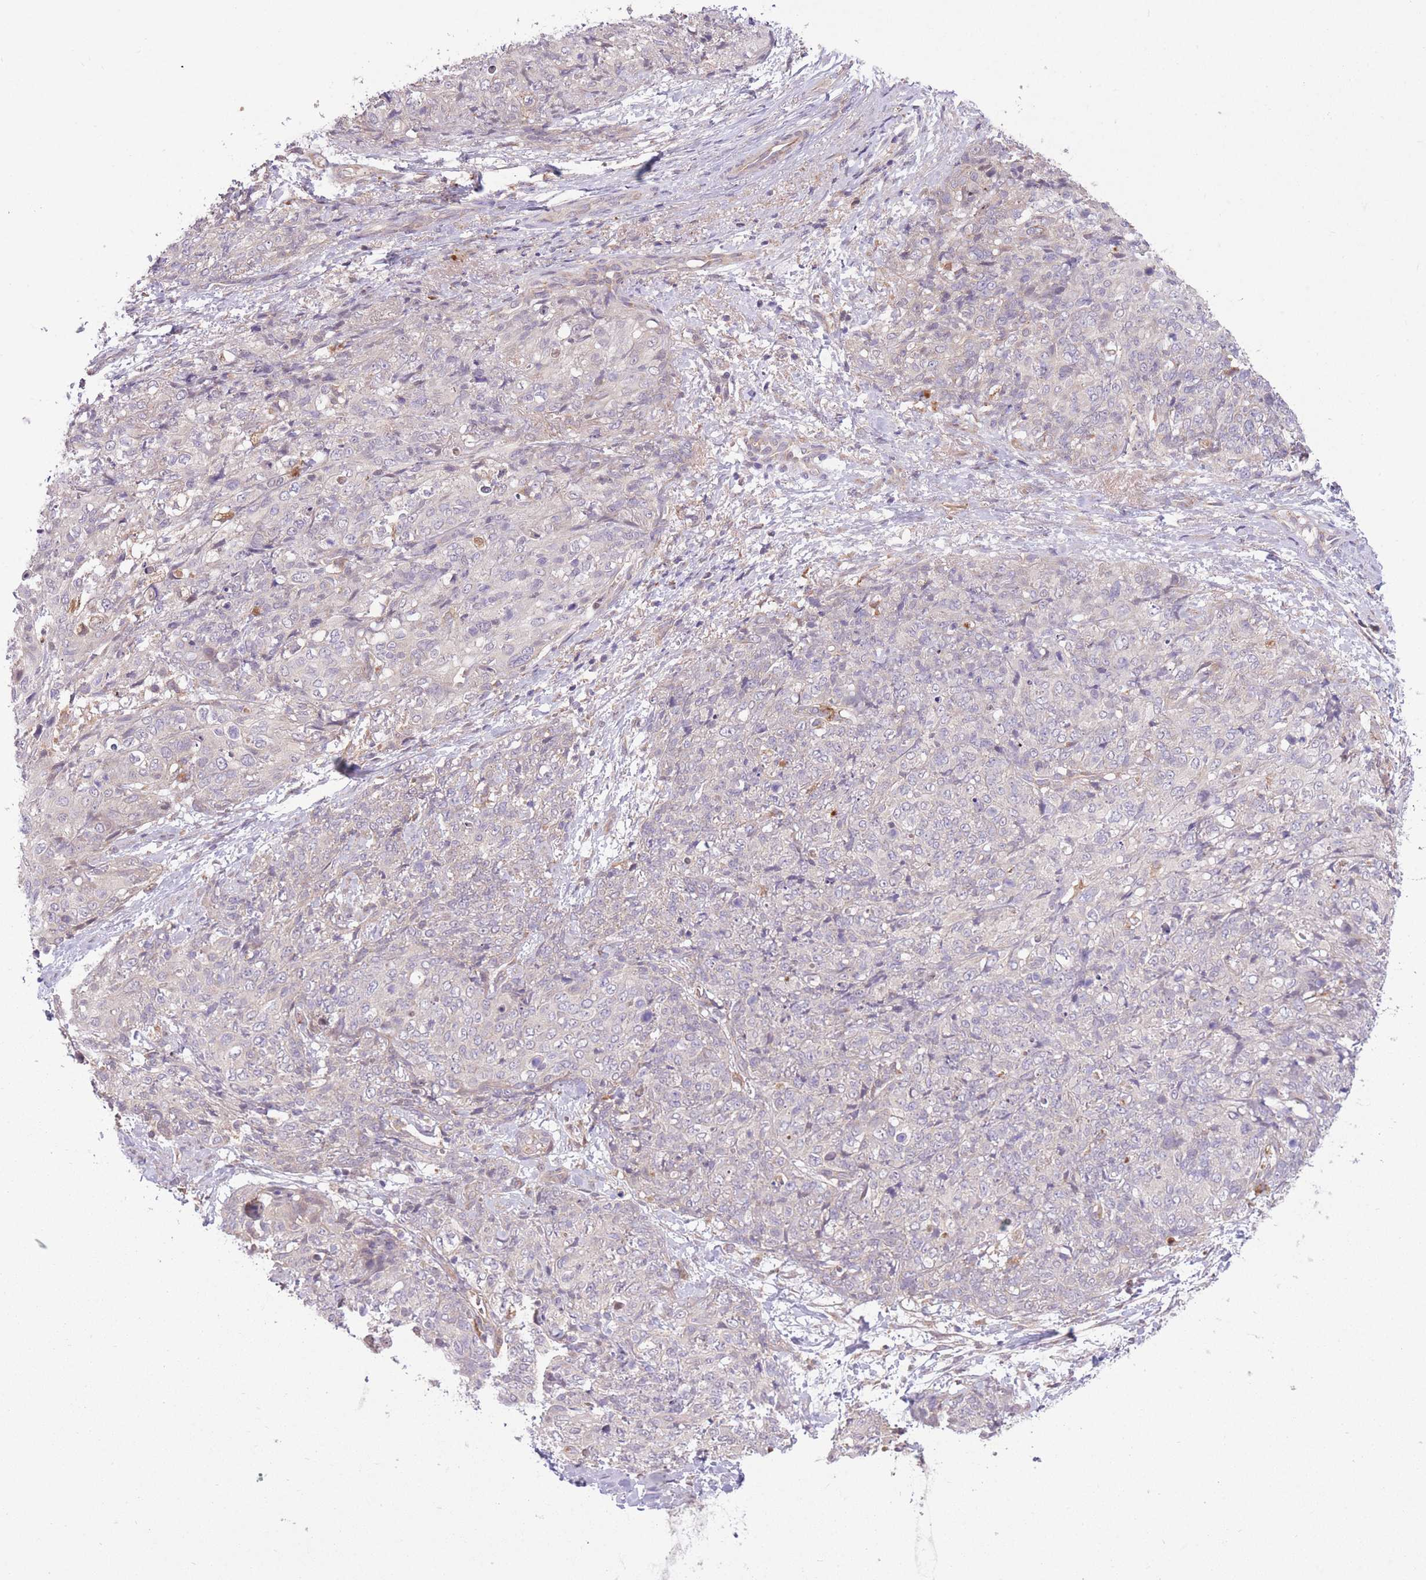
{"staining": {"intensity": "negative", "quantity": "none", "location": "none"}, "tissue": "skin cancer", "cell_type": "Tumor cells", "image_type": "cancer", "snomed": [{"axis": "morphology", "description": "Squamous cell carcinoma, NOS"}, {"axis": "topography", "description": "Skin"}, {"axis": "topography", "description": "Vulva"}], "caption": "Human skin squamous cell carcinoma stained for a protein using immunohistochemistry demonstrates no expression in tumor cells.", "gene": "POLR3F", "patient": {"sex": "female", "age": 85}}